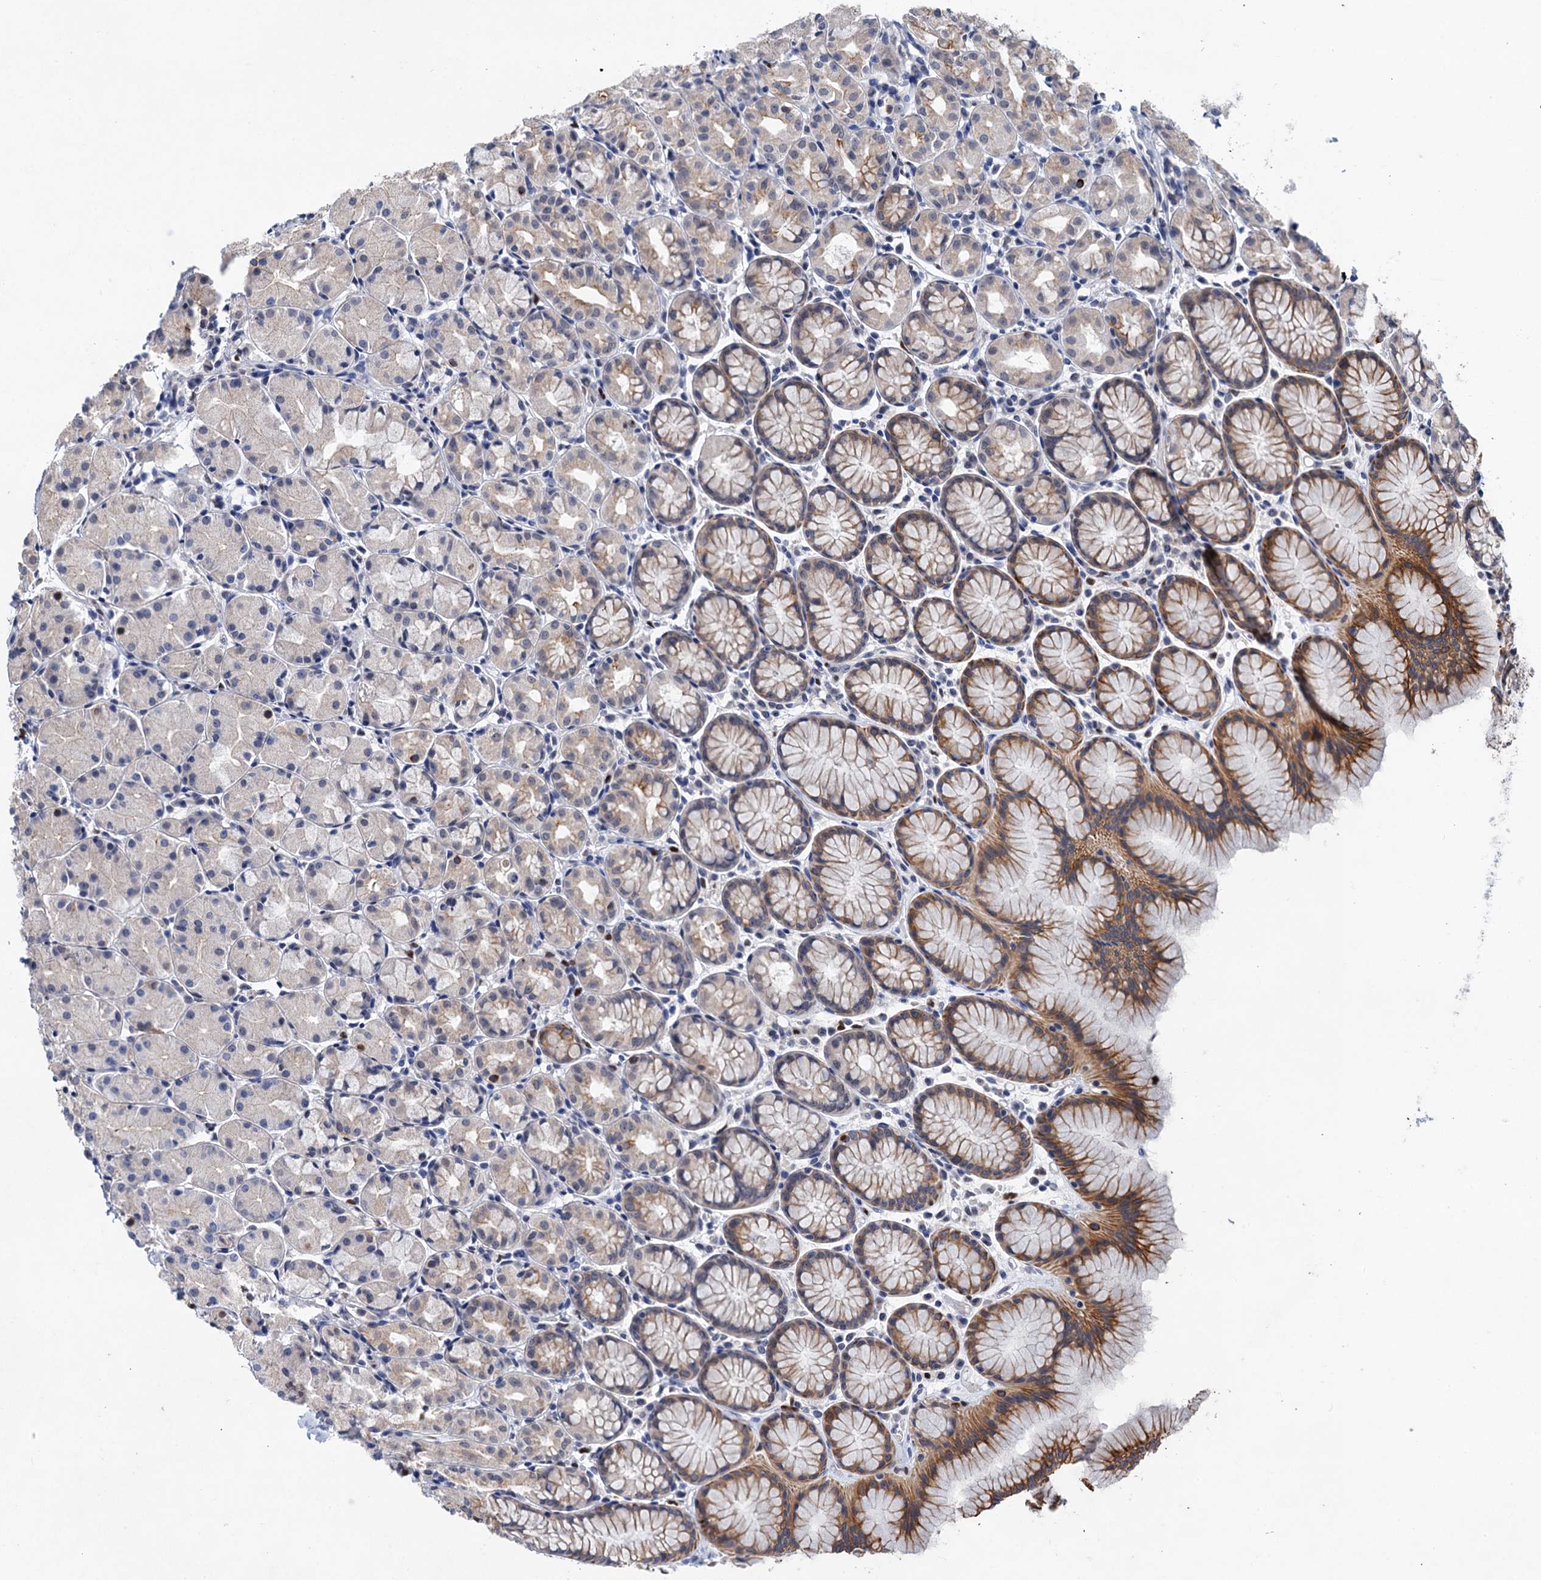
{"staining": {"intensity": "moderate", "quantity": "<25%", "location": "cytoplasmic/membranous"}, "tissue": "stomach", "cell_type": "Glandular cells", "image_type": "normal", "snomed": [{"axis": "morphology", "description": "Normal tissue, NOS"}, {"axis": "topography", "description": "Stomach, upper"}], "caption": "Immunohistochemical staining of benign human stomach displays moderate cytoplasmic/membranous protein positivity in about <25% of glandular cells. (IHC, brightfield microscopy, high magnification).", "gene": "TTC31", "patient": {"sex": "male", "age": 47}}